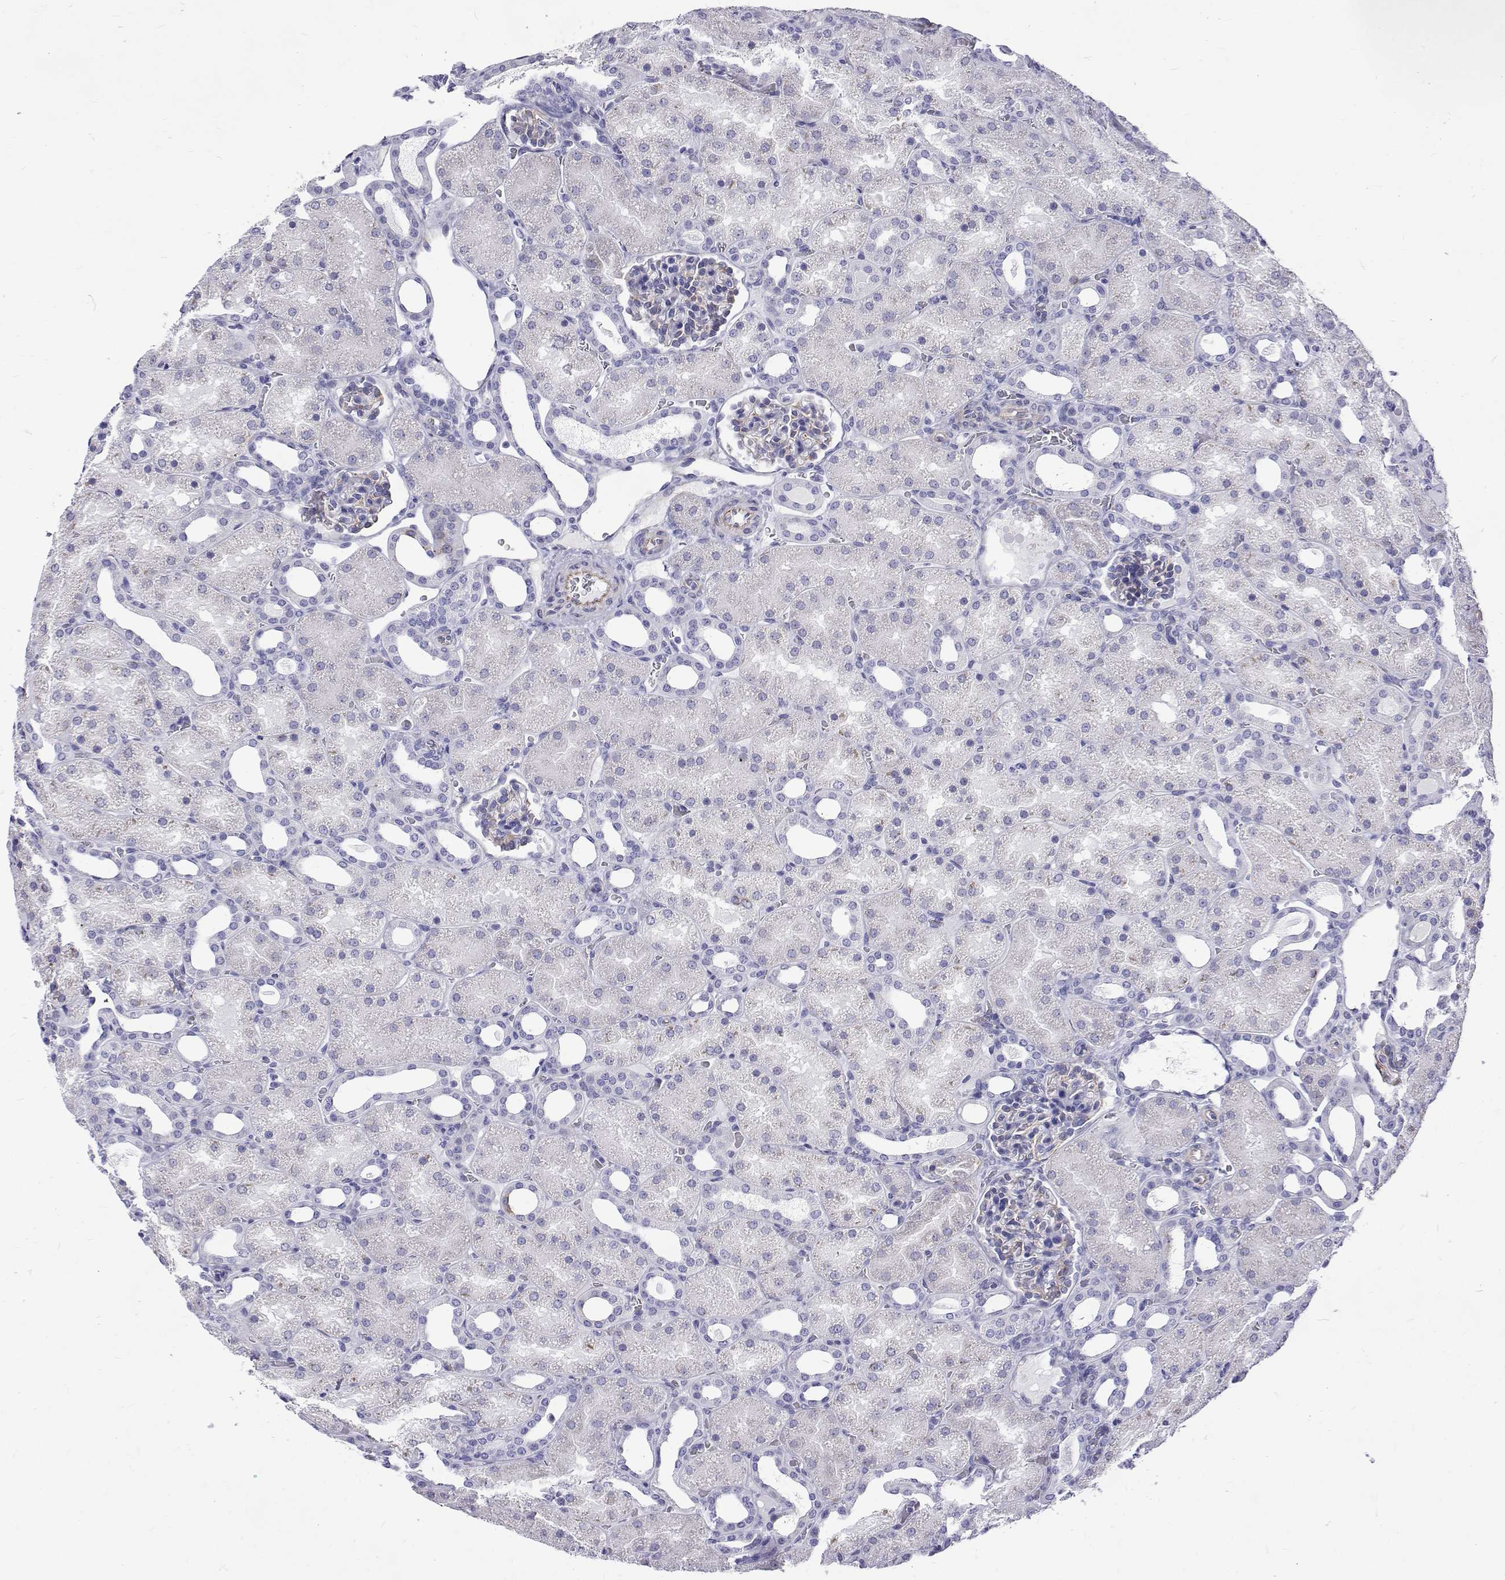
{"staining": {"intensity": "weak", "quantity": "25%-75%", "location": "cytoplasmic/membranous"}, "tissue": "kidney", "cell_type": "Cells in glomeruli", "image_type": "normal", "snomed": [{"axis": "morphology", "description": "Normal tissue, NOS"}, {"axis": "topography", "description": "Kidney"}], "caption": "A low amount of weak cytoplasmic/membranous positivity is present in approximately 25%-75% of cells in glomeruli in unremarkable kidney. The staining is performed using DAB (3,3'-diaminobenzidine) brown chromogen to label protein expression. The nuclei are counter-stained blue using hematoxylin.", "gene": "OPRPN", "patient": {"sex": "male", "age": 2}}